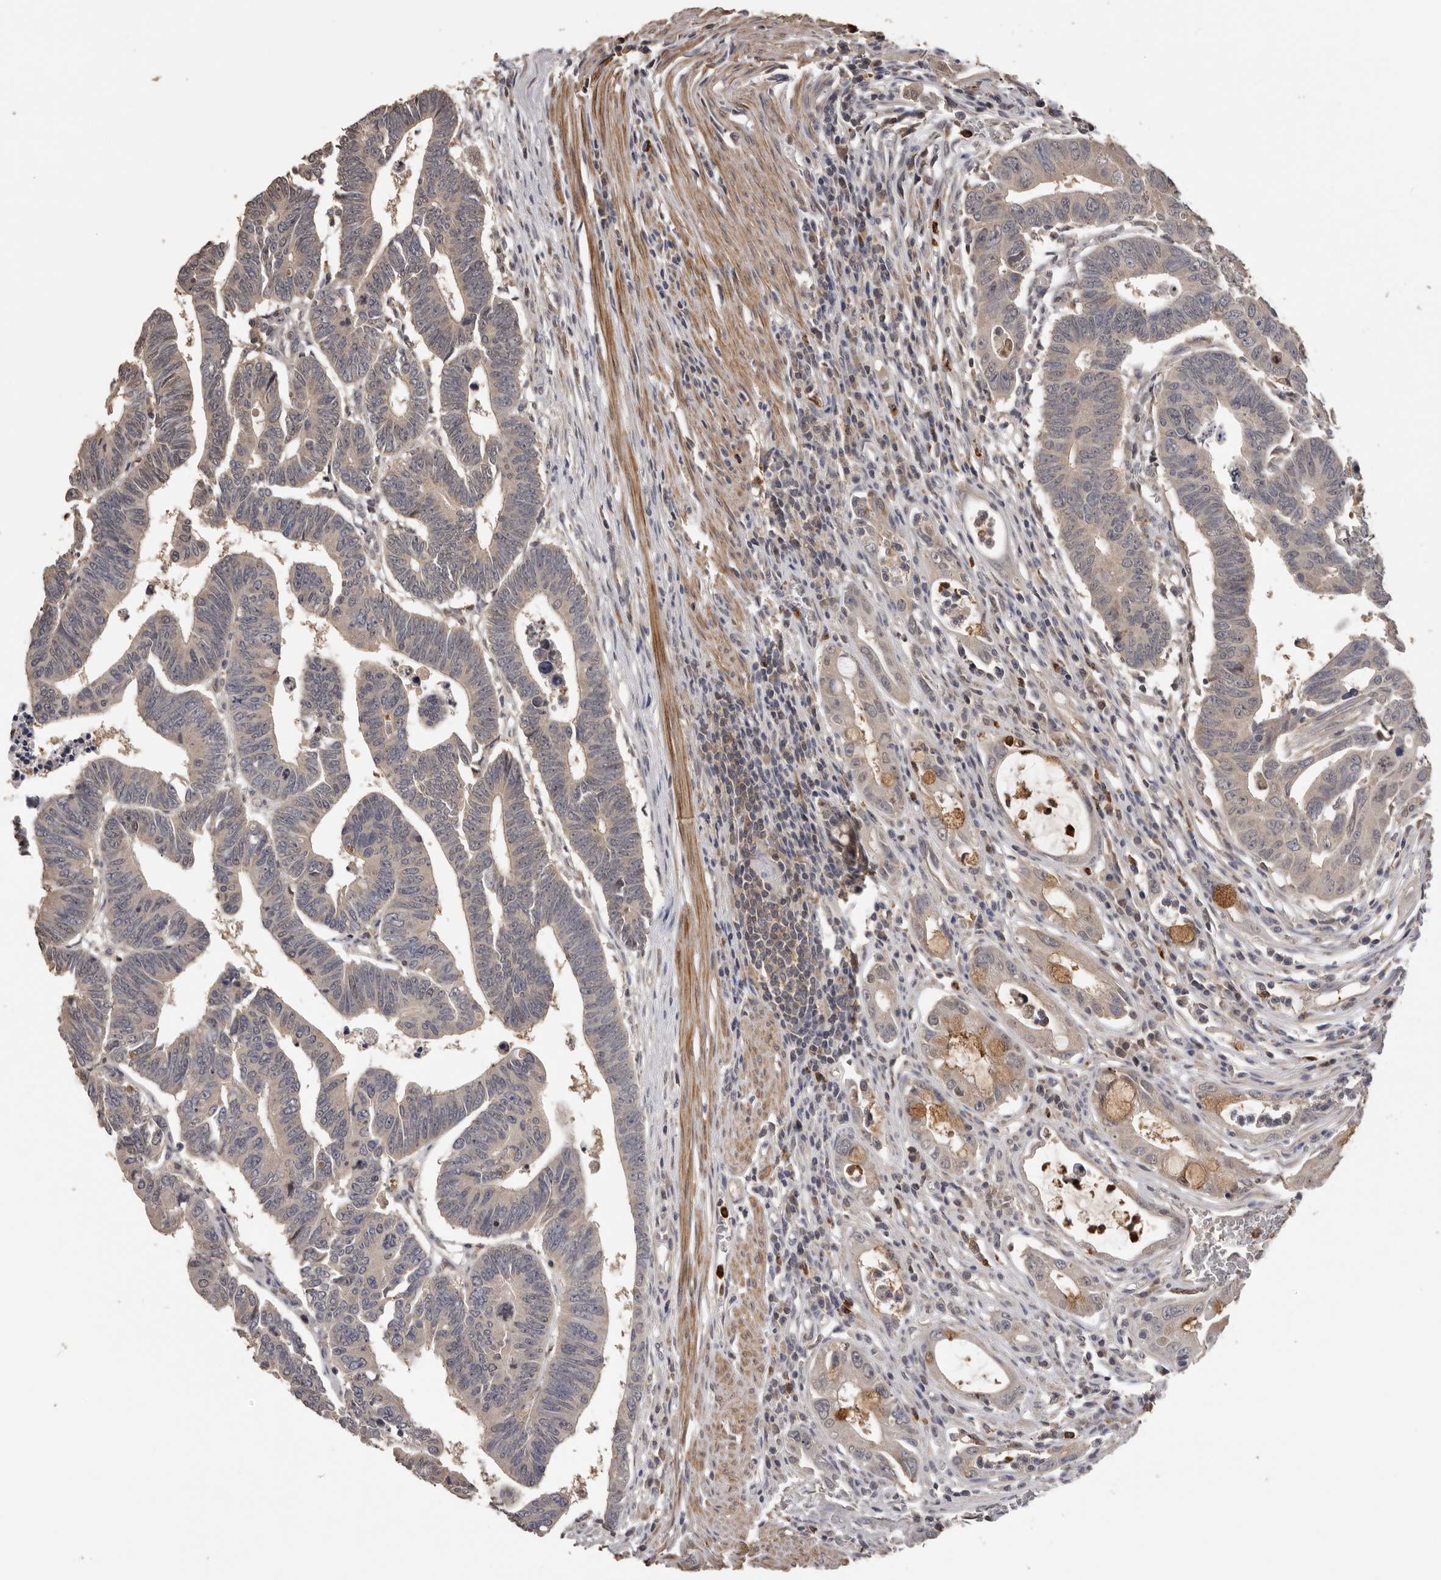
{"staining": {"intensity": "negative", "quantity": "none", "location": "none"}, "tissue": "colorectal cancer", "cell_type": "Tumor cells", "image_type": "cancer", "snomed": [{"axis": "morphology", "description": "Adenocarcinoma, NOS"}, {"axis": "topography", "description": "Rectum"}], "caption": "High power microscopy histopathology image of an IHC photomicrograph of colorectal adenocarcinoma, revealing no significant positivity in tumor cells.", "gene": "KIF2B", "patient": {"sex": "female", "age": 65}}